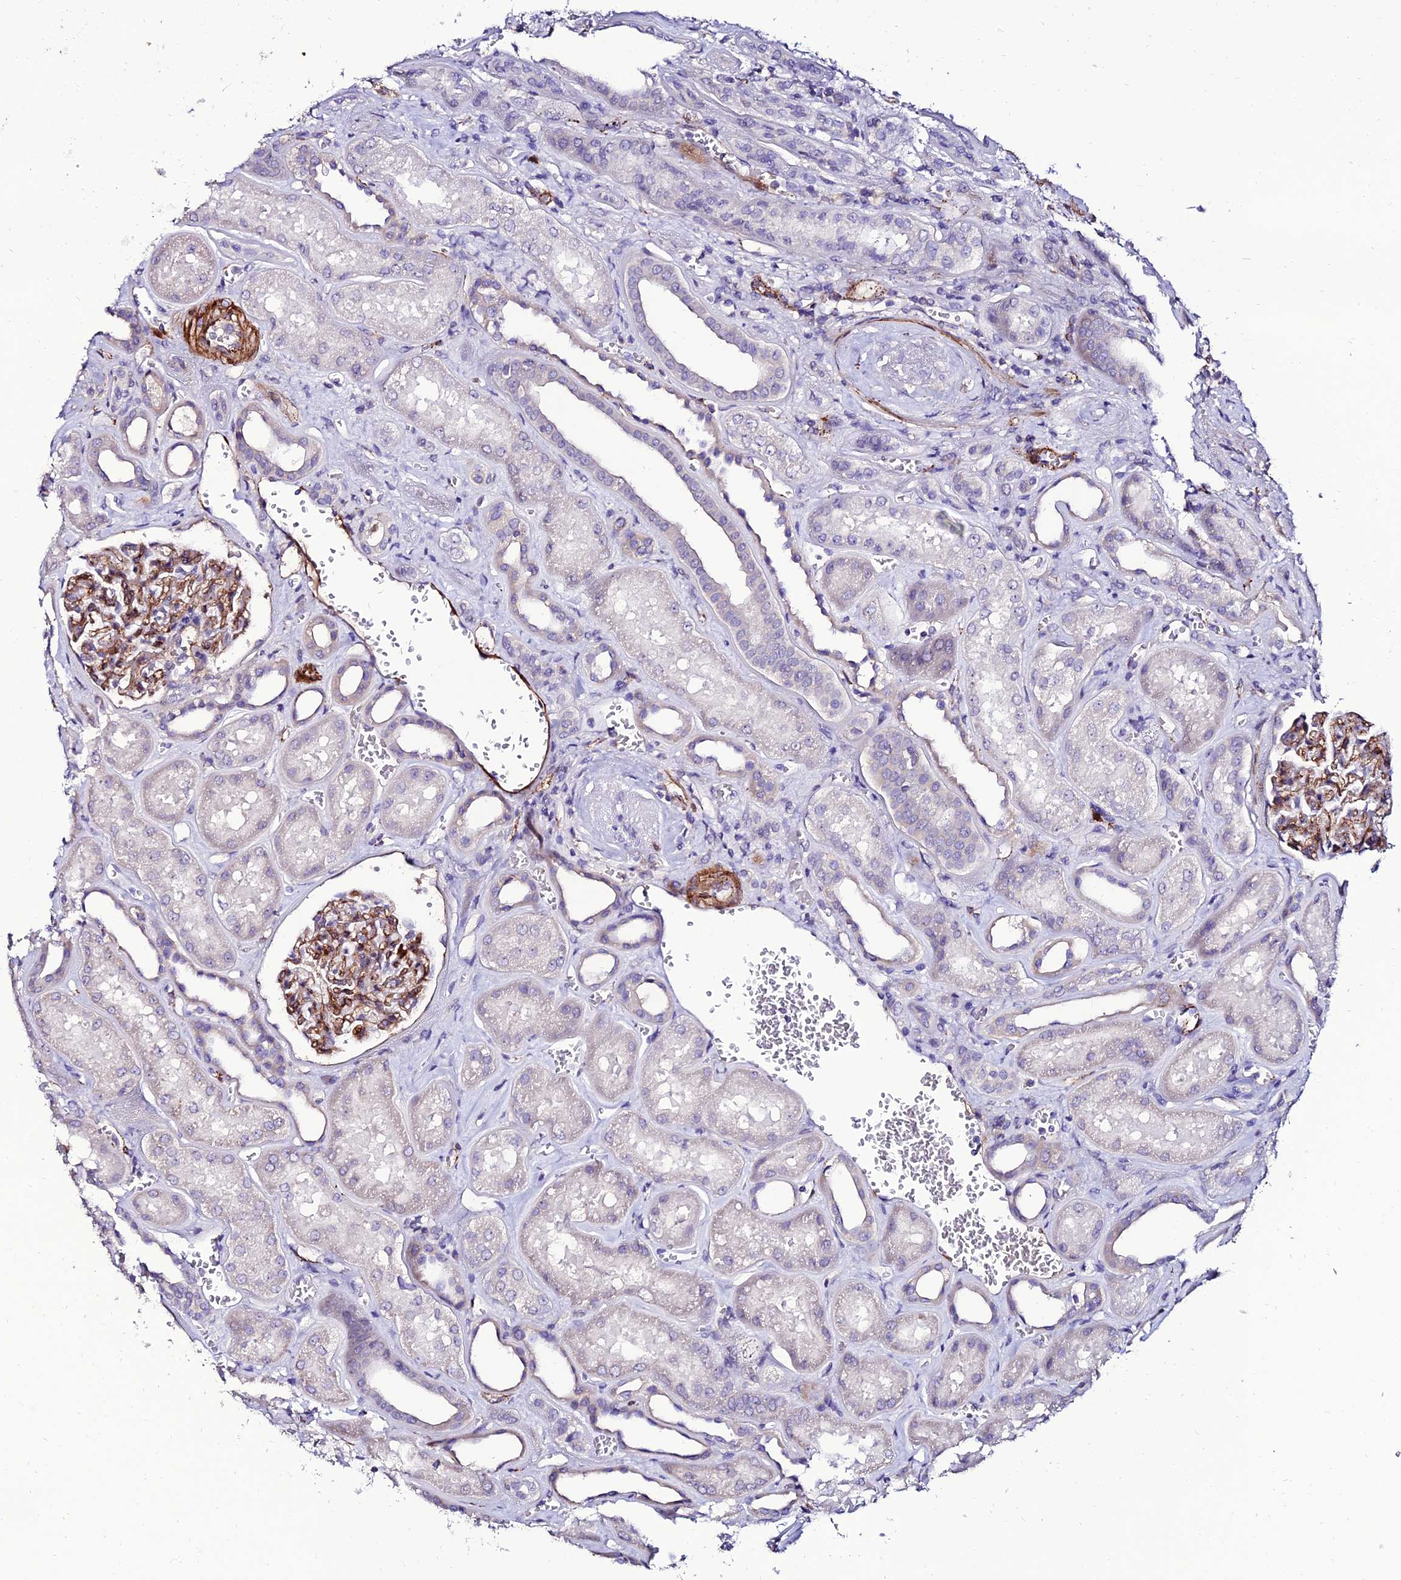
{"staining": {"intensity": "moderate", "quantity": "25%-75%", "location": "cytoplasmic/membranous"}, "tissue": "kidney", "cell_type": "Cells in glomeruli", "image_type": "normal", "snomed": [{"axis": "morphology", "description": "Normal tissue, NOS"}, {"axis": "morphology", "description": "Adenocarcinoma, NOS"}, {"axis": "topography", "description": "Kidney"}], "caption": "Protein staining displays moderate cytoplasmic/membranous expression in about 25%-75% of cells in glomeruli in benign kidney.", "gene": "ALDH3B2", "patient": {"sex": "female", "age": 68}}